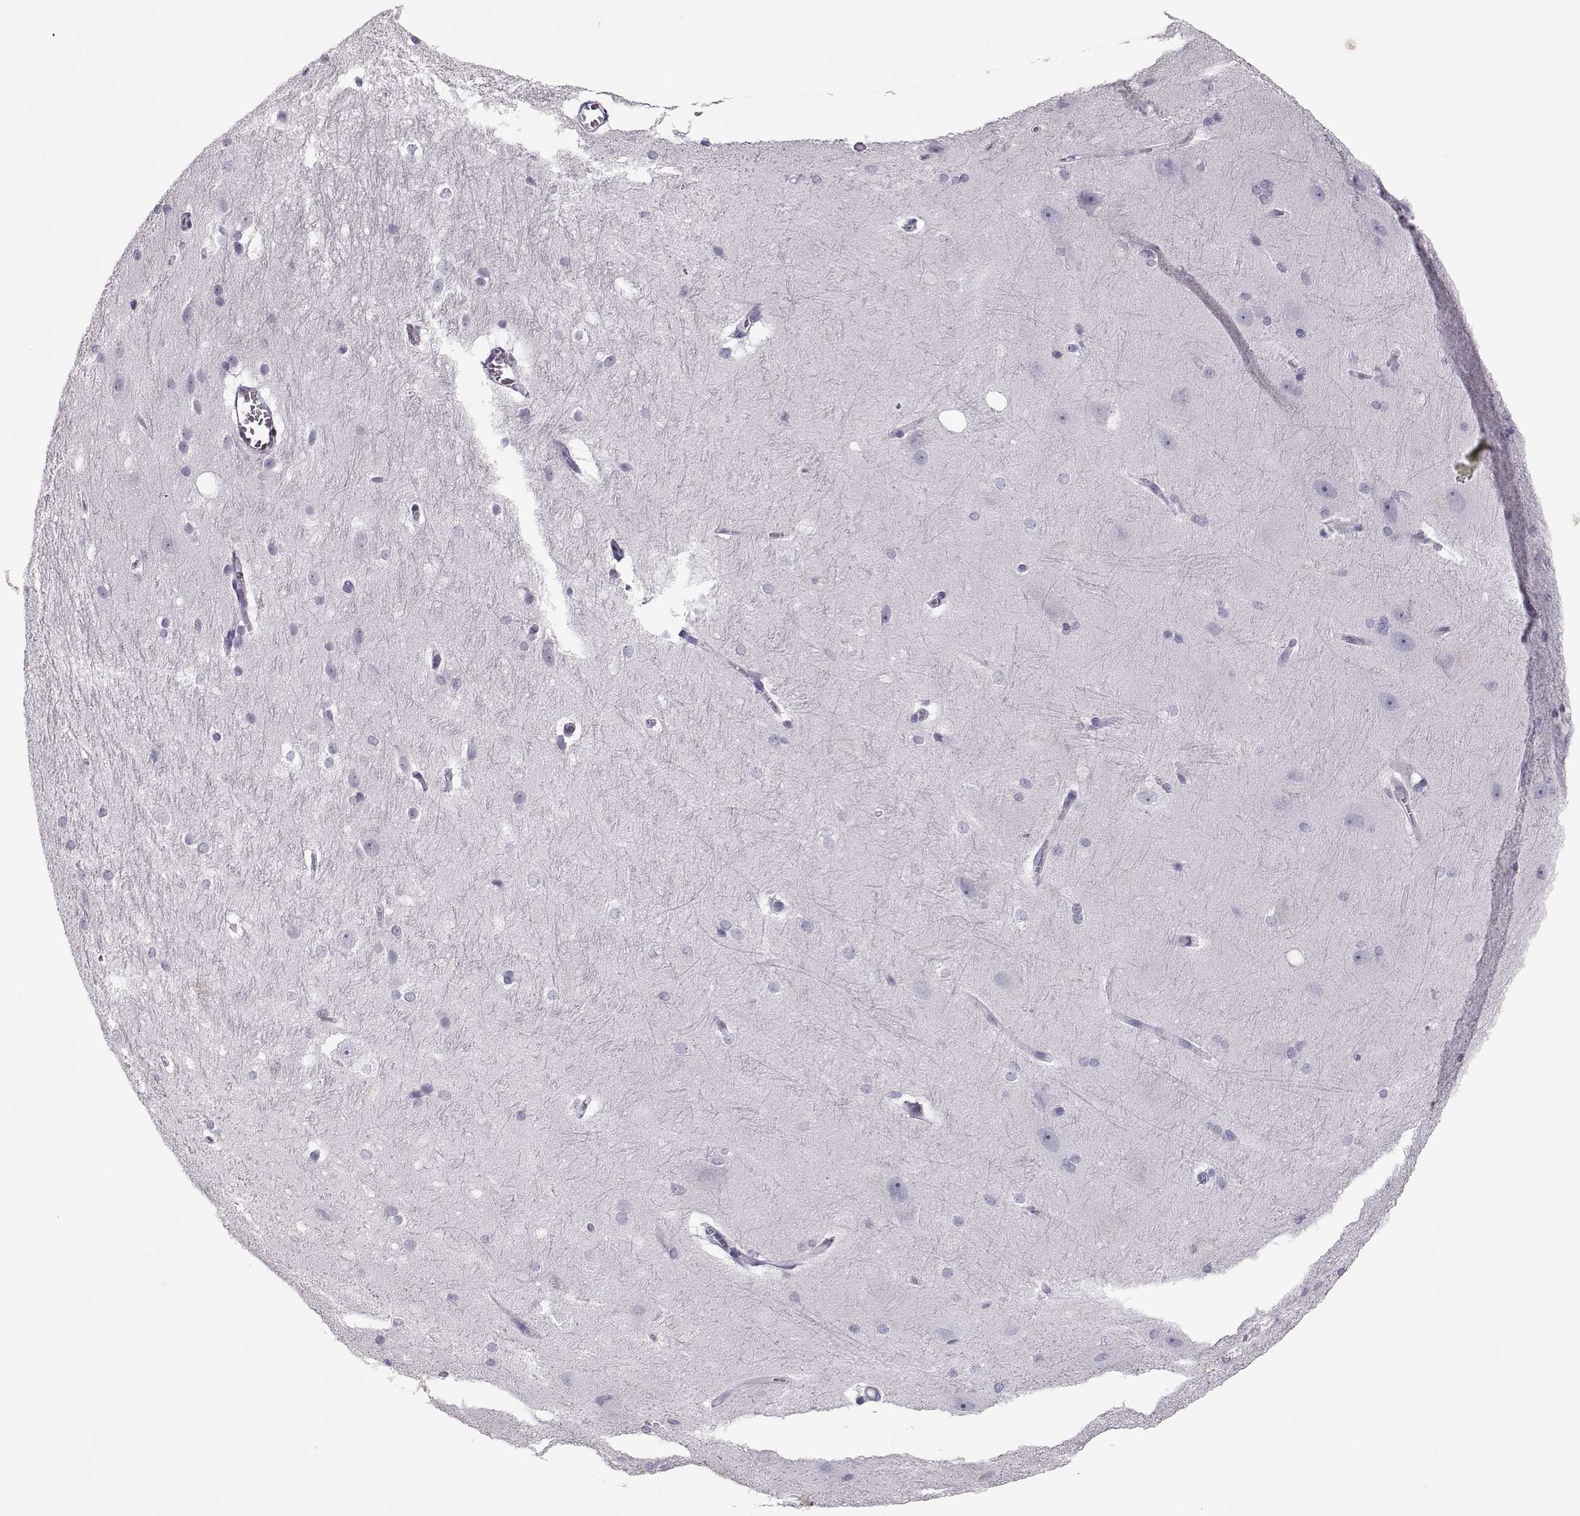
{"staining": {"intensity": "negative", "quantity": "none", "location": "none"}, "tissue": "hippocampus", "cell_type": "Glial cells", "image_type": "normal", "snomed": [{"axis": "morphology", "description": "Normal tissue, NOS"}, {"axis": "topography", "description": "Cerebral cortex"}, {"axis": "topography", "description": "Hippocampus"}], "caption": "A high-resolution image shows IHC staining of benign hippocampus, which reveals no significant positivity in glial cells. (Immunohistochemistry, brightfield microscopy, high magnification).", "gene": "SGO1", "patient": {"sex": "female", "age": 19}}